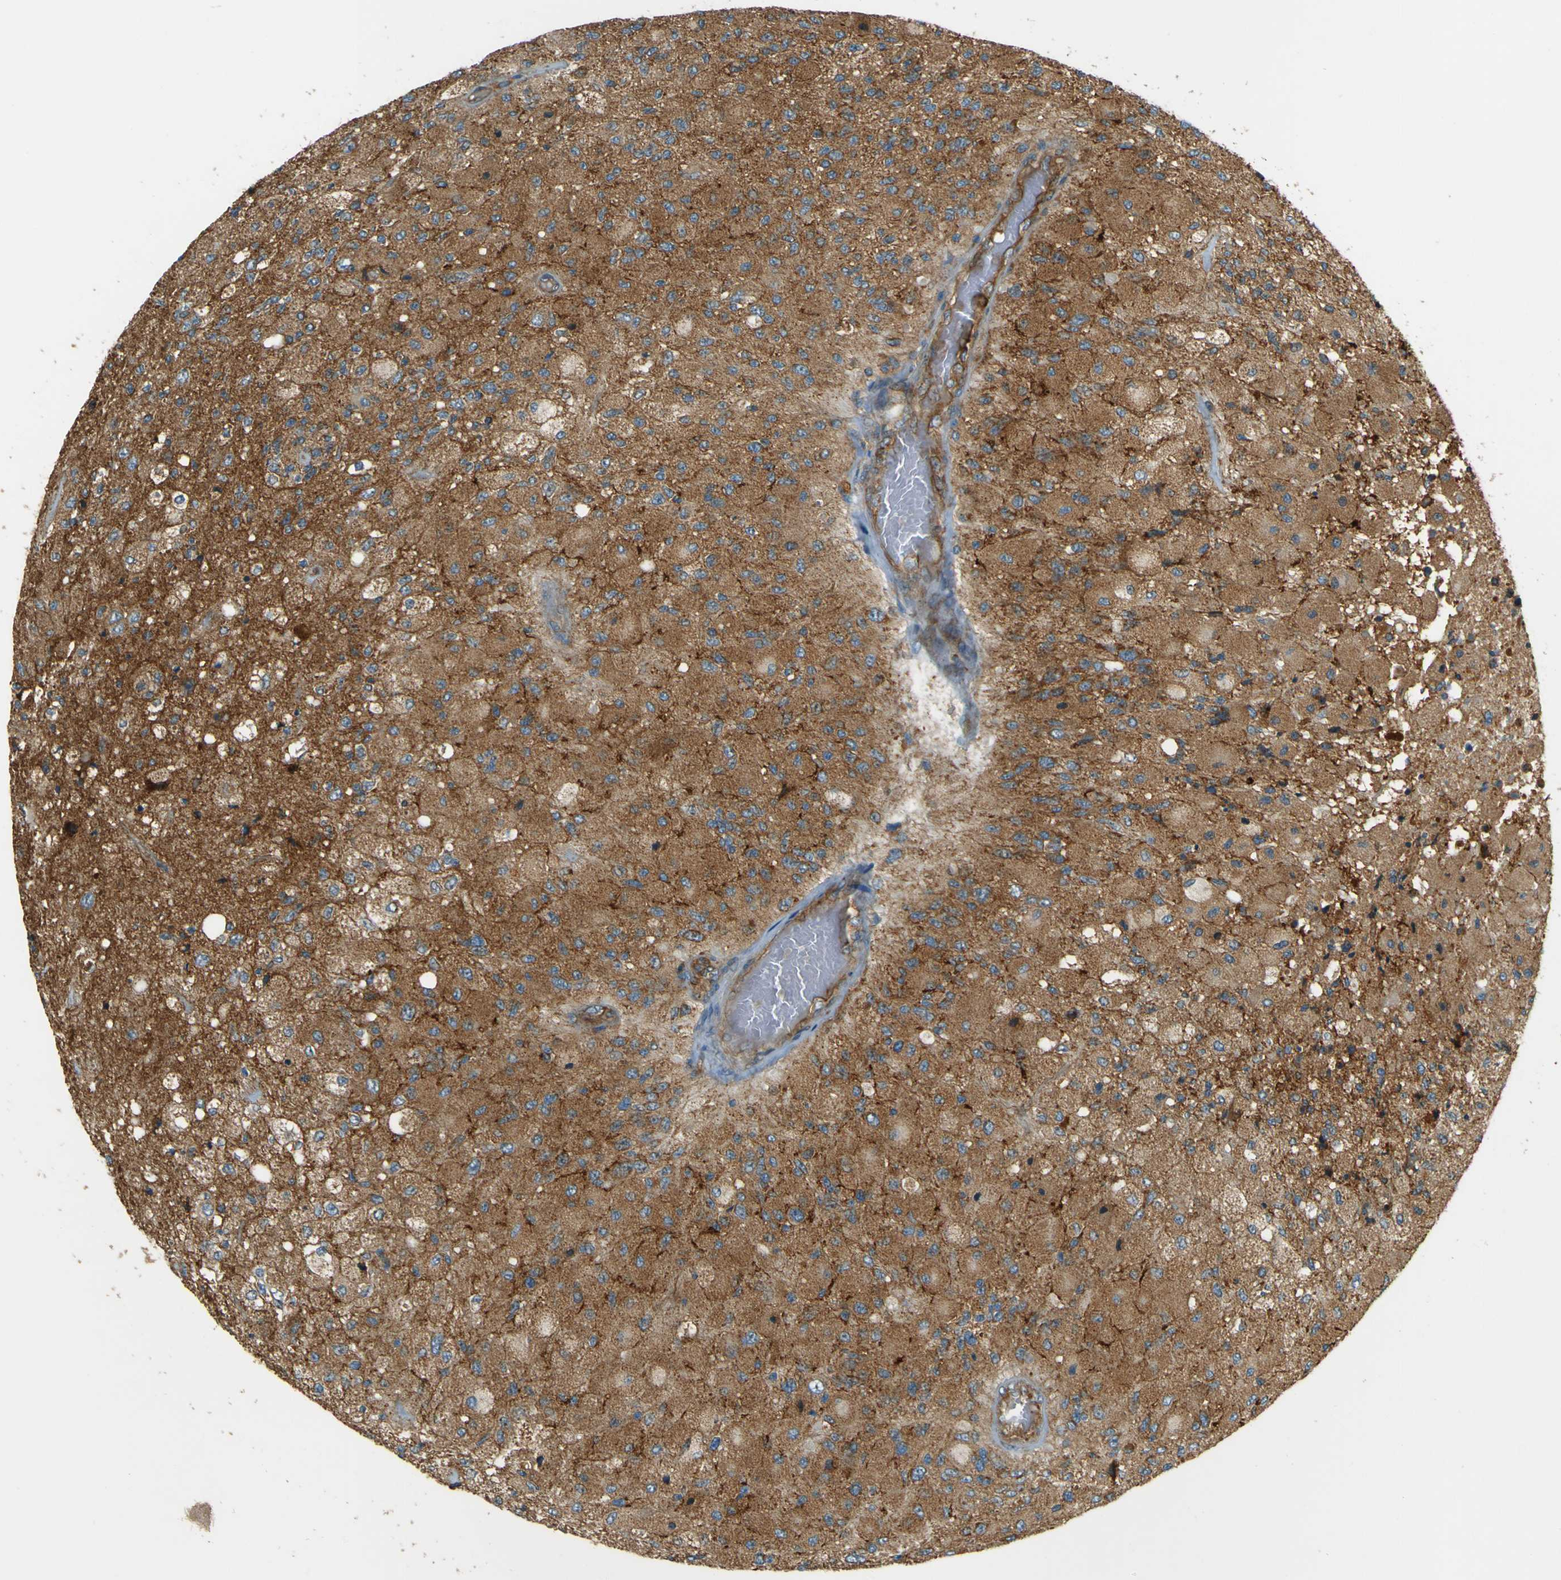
{"staining": {"intensity": "moderate", "quantity": ">75%", "location": "cytoplasmic/membranous"}, "tissue": "glioma", "cell_type": "Tumor cells", "image_type": "cancer", "snomed": [{"axis": "morphology", "description": "Normal tissue, NOS"}, {"axis": "morphology", "description": "Glioma, malignant, High grade"}, {"axis": "topography", "description": "Cerebral cortex"}], "caption": "Immunohistochemical staining of human glioma displays medium levels of moderate cytoplasmic/membranous positivity in about >75% of tumor cells.", "gene": "DNAJC5", "patient": {"sex": "male", "age": 77}}